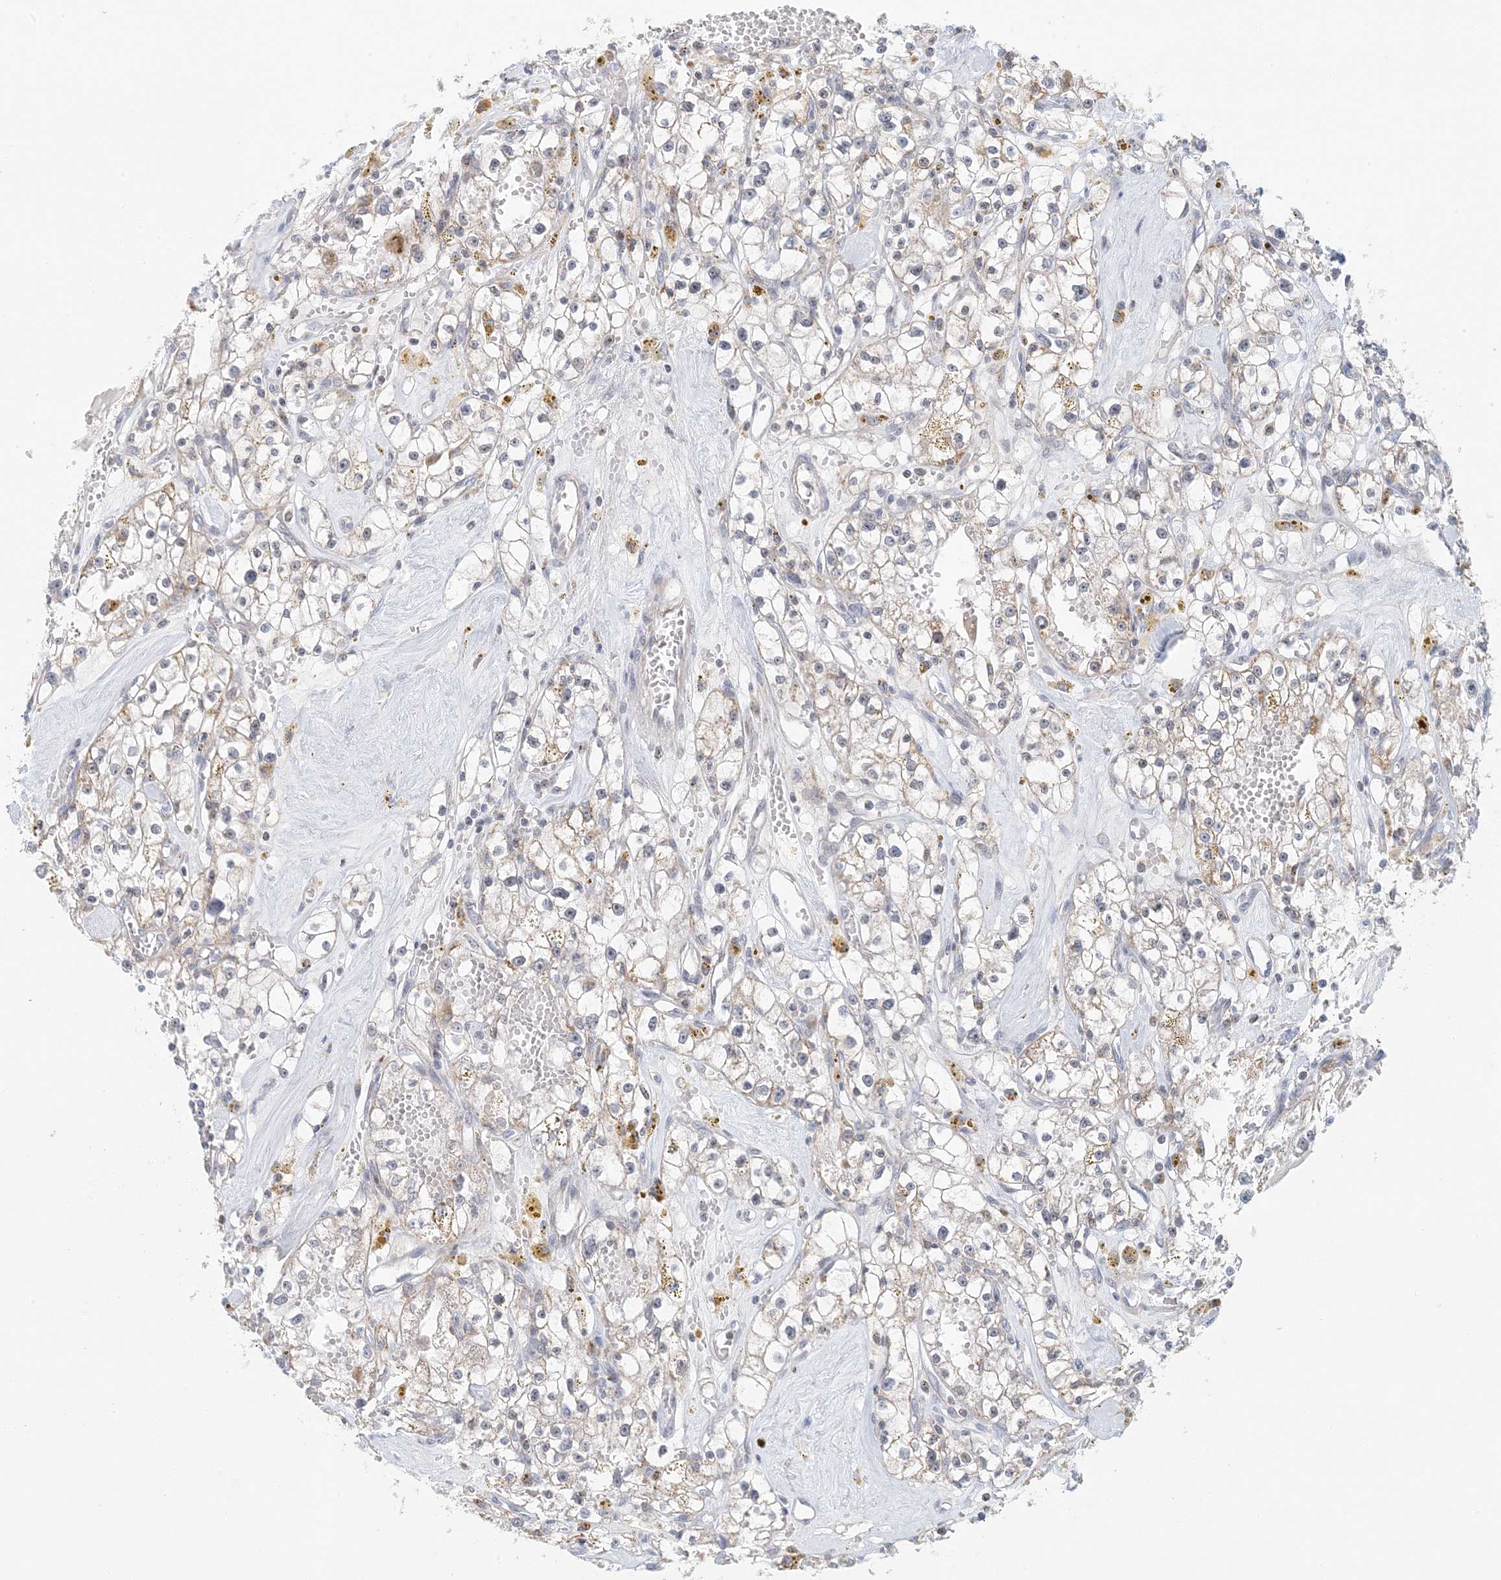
{"staining": {"intensity": "weak", "quantity": "<25%", "location": "cytoplasmic/membranous"}, "tissue": "renal cancer", "cell_type": "Tumor cells", "image_type": "cancer", "snomed": [{"axis": "morphology", "description": "Adenocarcinoma, NOS"}, {"axis": "topography", "description": "Kidney"}], "caption": "Tumor cells are negative for protein expression in human renal cancer (adenocarcinoma). Brightfield microscopy of immunohistochemistry stained with DAB (brown) and hematoxylin (blue), captured at high magnification.", "gene": "BDH1", "patient": {"sex": "male", "age": 56}}